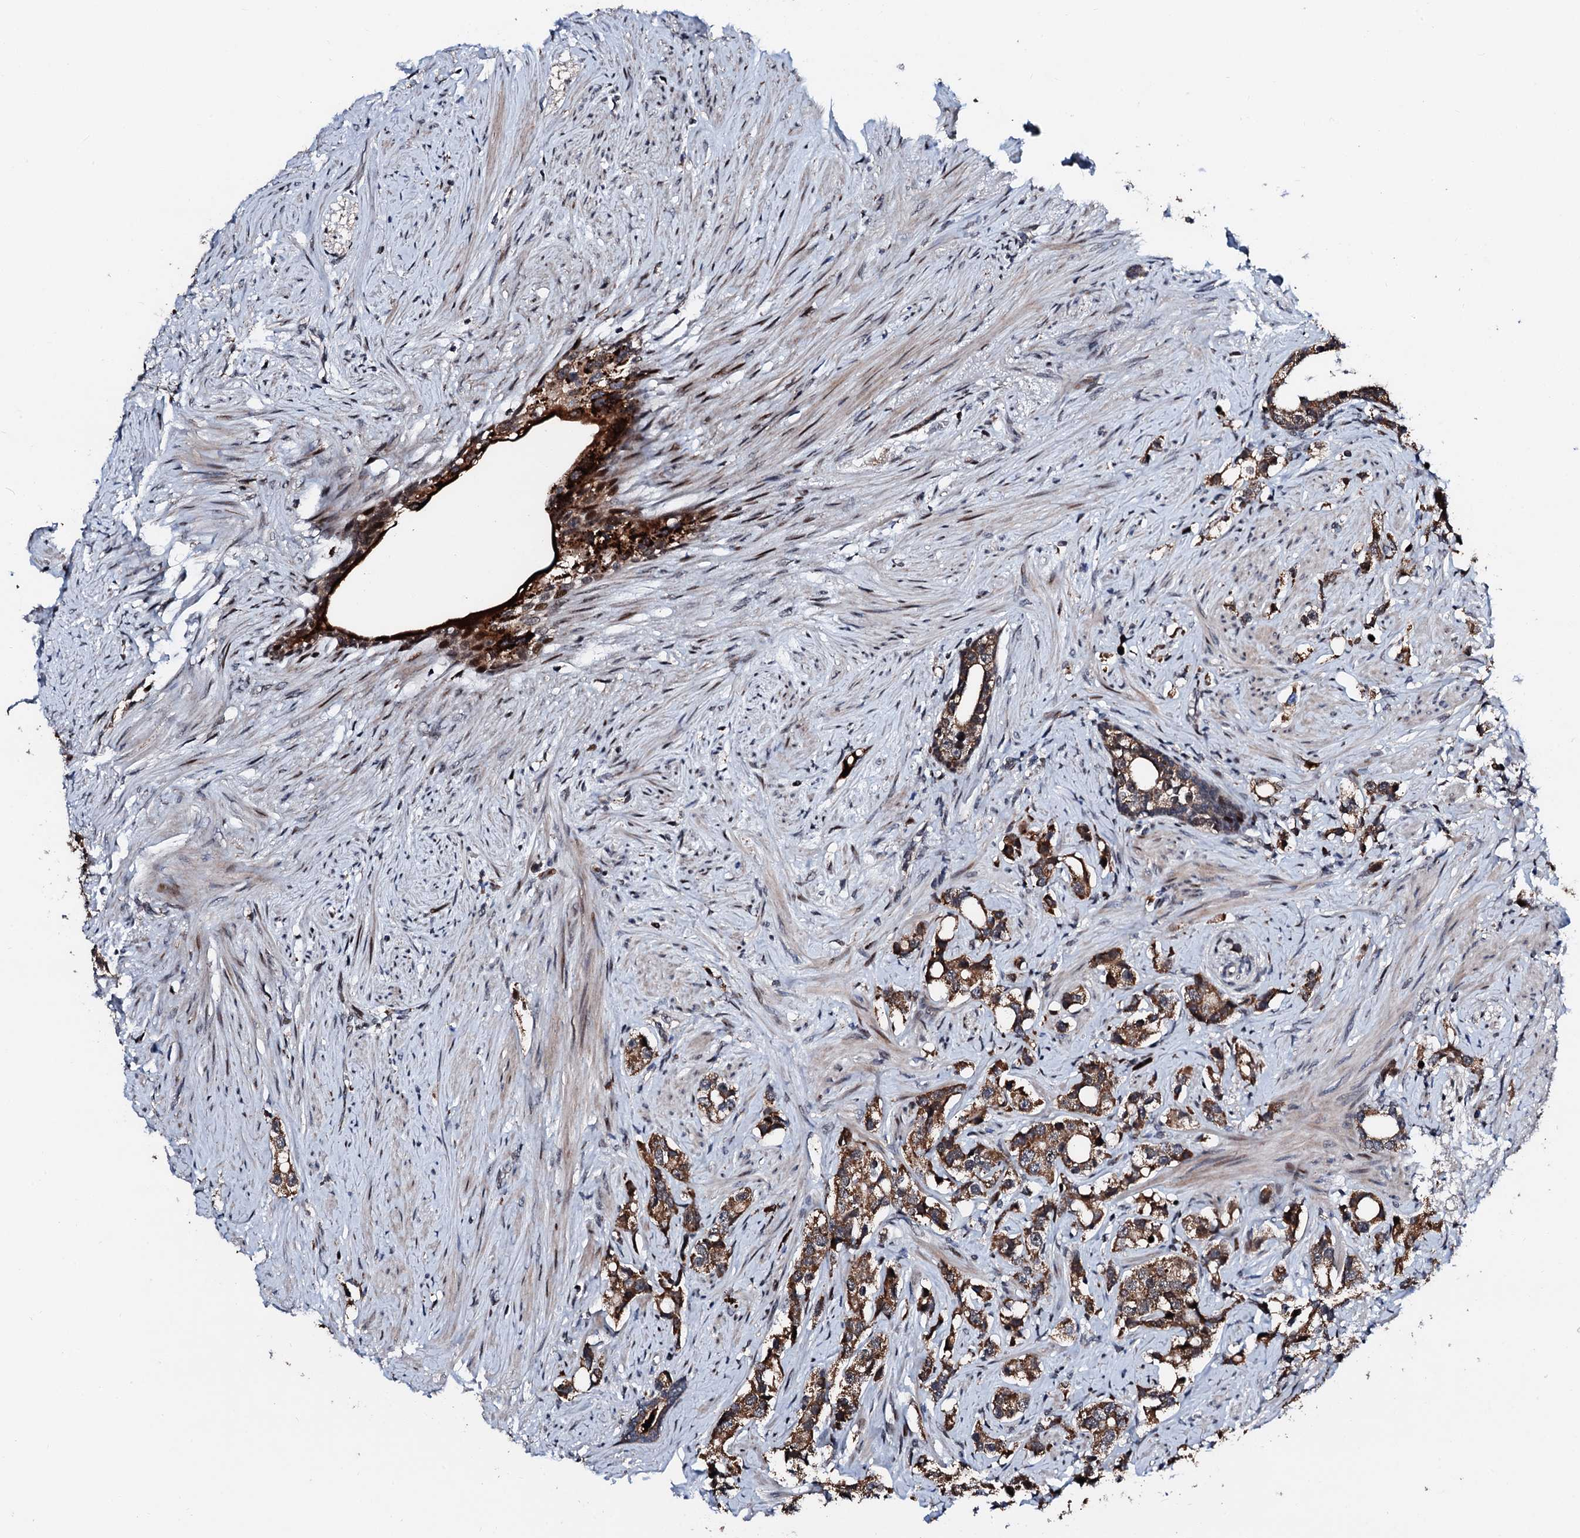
{"staining": {"intensity": "moderate", "quantity": ">75%", "location": "cytoplasmic/membranous"}, "tissue": "prostate cancer", "cell_type": "Tumor cells", "image_type": "cancer", "snomed": [{"axis": "morphology", "description": "Adenocarcinoma, High grade"}, {"axis": "topography", "description": "Prostate"}], "caption": "Protein analysis of prostate cancer (high-grade adenocarcinoma) tissue demonstrates moderate cytoplasmic/membranous positivity in approximately >75% of tumor cells. (Stains: DAB (3,3'-diaminobenzidine) in brown, nuclei in blue, Microscopy: brightfield microscopy at high magnification).", "gene": "KIF18A", "patient": {"sex": "male", "age": 63}}